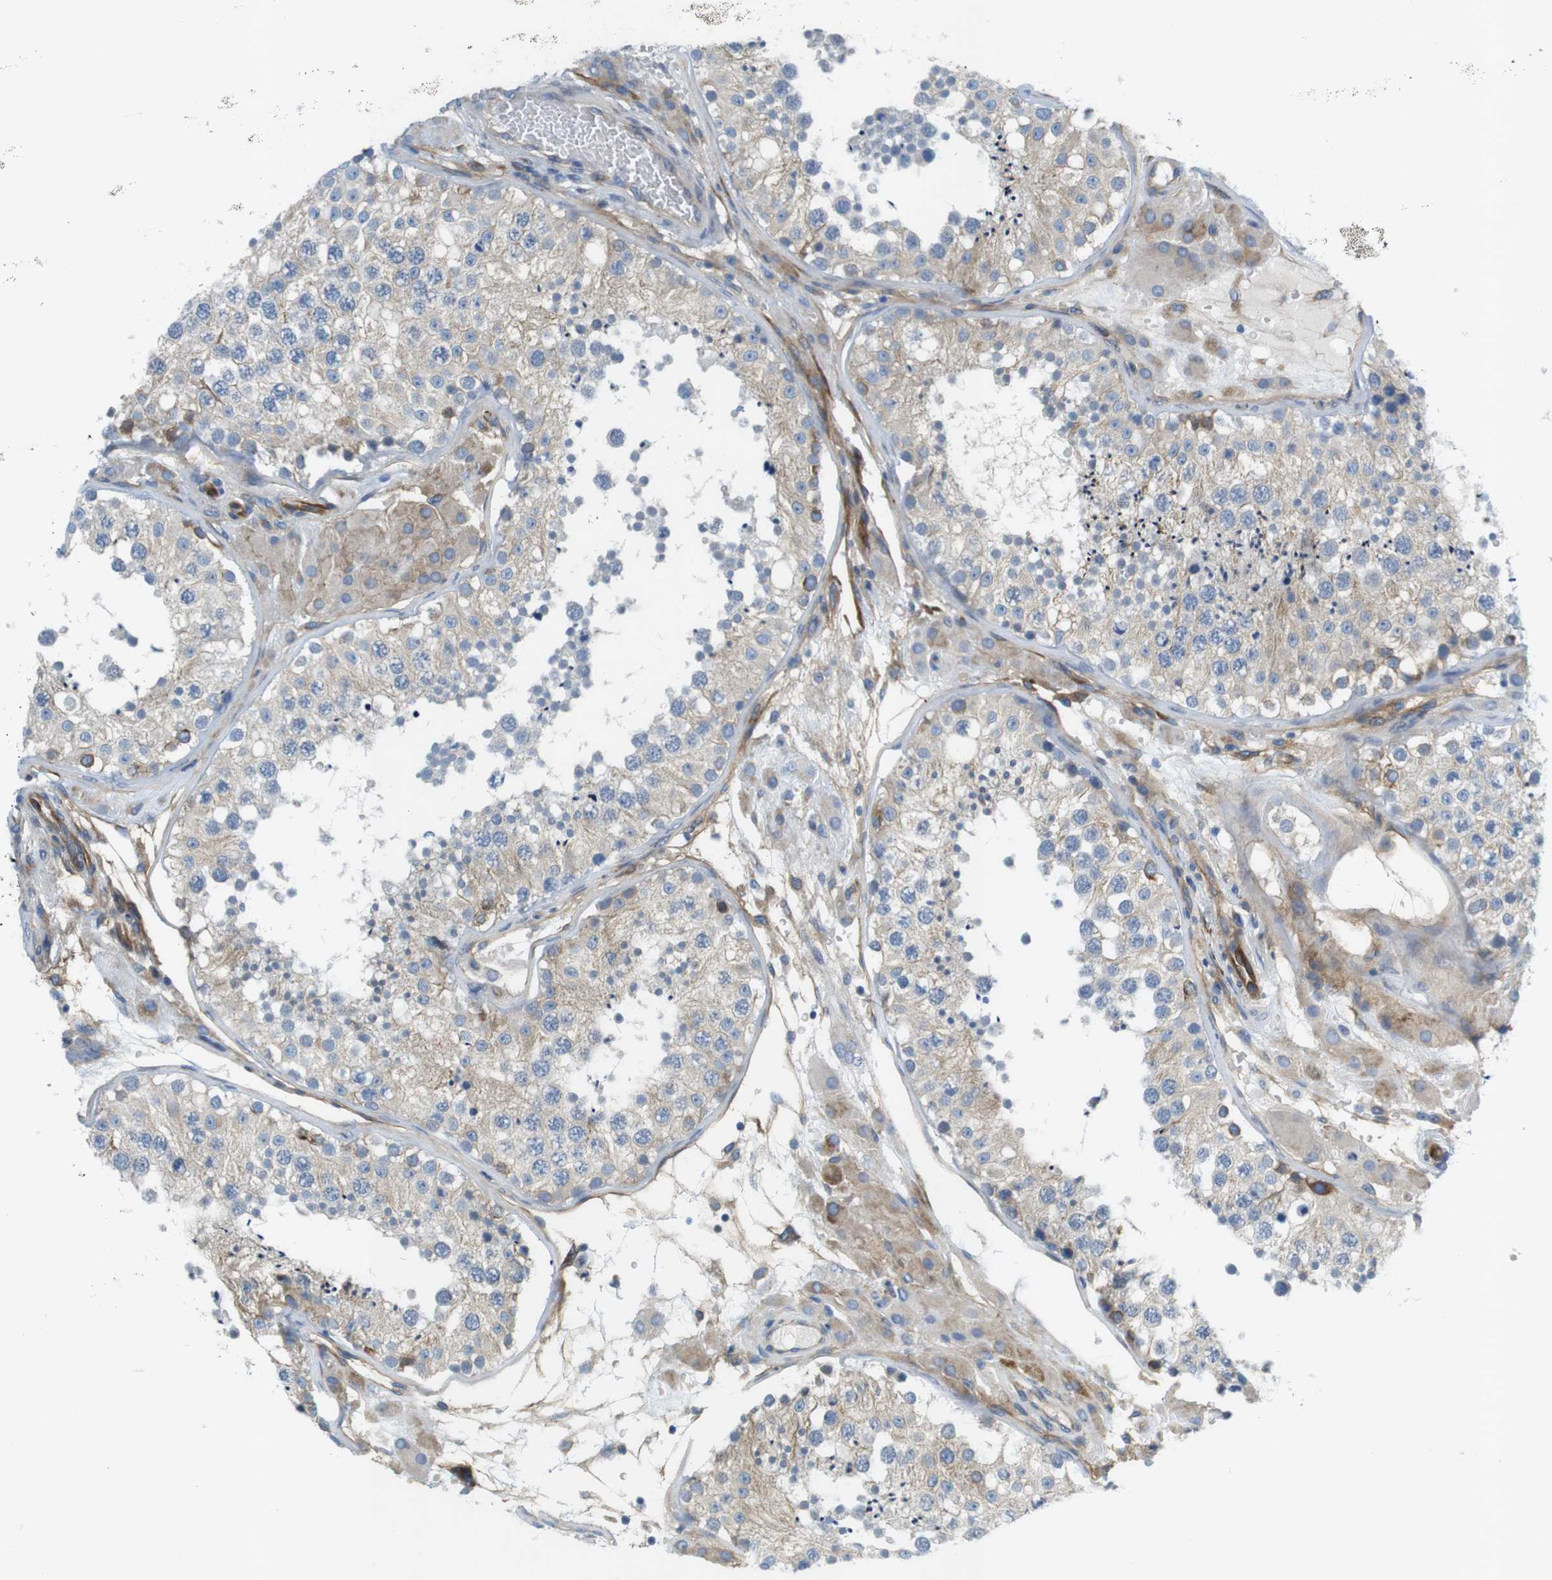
{"staining": {"intensity": "weak", "quantity": ">75%", "location": "cytoplasmic/membranous"}, "tissue": "testis", "cell_type": "Cells in seminiferous ducts", "image_type": "normal", "snomed": [{"axis": "morphology", "description": "Normal tissue, NOS"}, {"axis": "topography", "description": "Testis"}], "caption": "Cells in seminiferous ducts reveal low levels of weak cytoplasmic/membranous staining in about >75% of cells in normal human testis. The protein of interest is shown in brown color, while the nuclei are stained blue.", "gene": "EMP2", "patient": {"sex": "male", "age": 26}}